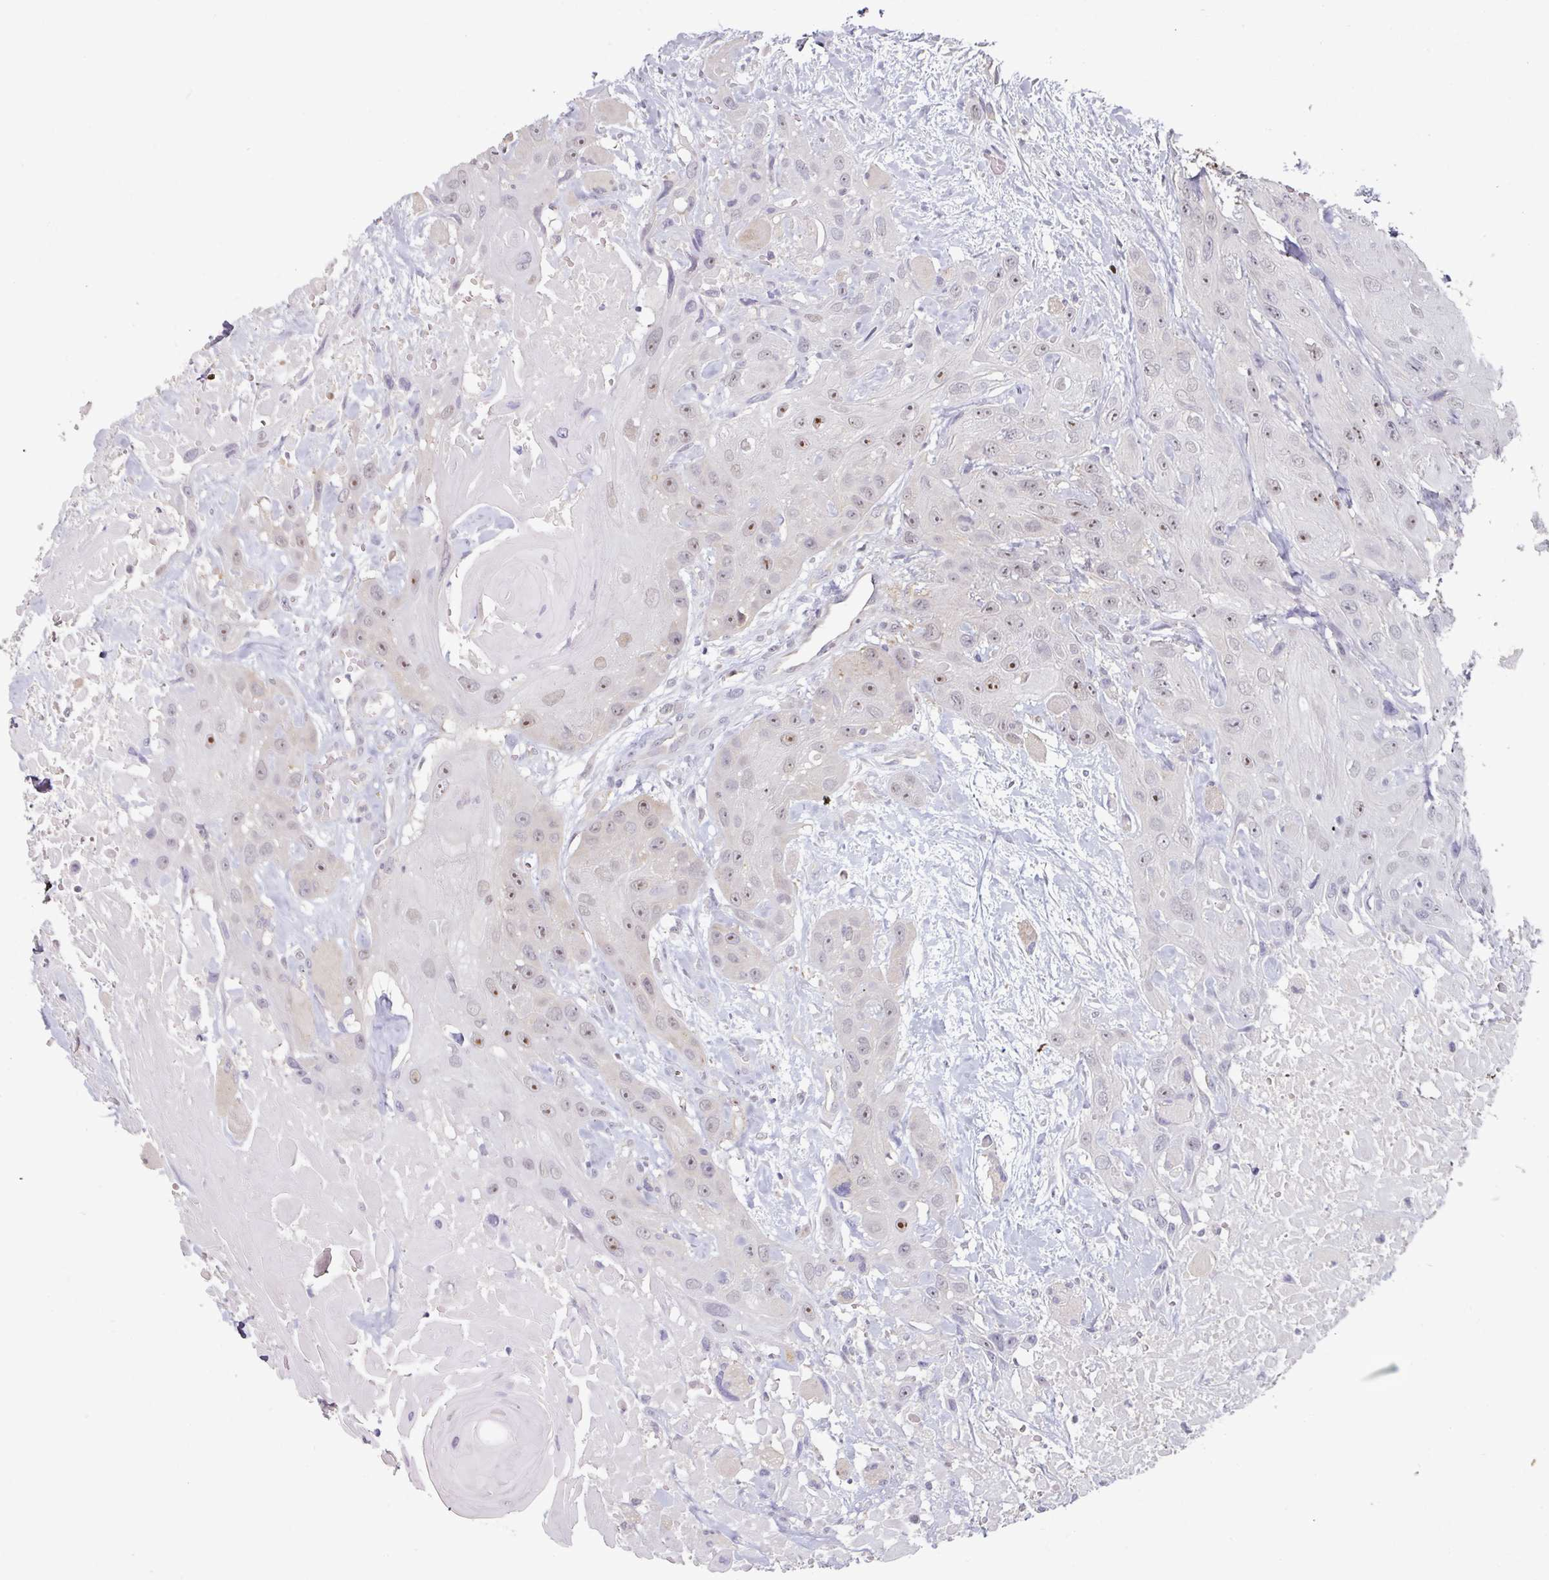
{"staining": {"intensity": "moderate", "quantity": "25%-75%", "location": "nuclear"}, "tissue": "head and neck cancer", "cell_type": "Tumor cells", "image_type": "cancer", "snomed": [{"axis": "morphology", "description": "Squamous cell carcinoma, NOS"}, {"axis": "topography", "description": "Head-Neck"}], "caption": "High-magnification brightfield microscopy of head and neck squamous cell carcinoma stained with DAB (3,3'-diaminobenzidine) (brown) and counterstained with hematoxylin (blue). tumor cells exhibit moderate nuclear expression is identified in approximately25%-75% of cells. (DAB (3,3'-diaminobenzidine) IHC, brown staining for protein, blue staining for nuclei).", "gene": "ZBTB6", "patient": {"sex": "male", "age": 81}}